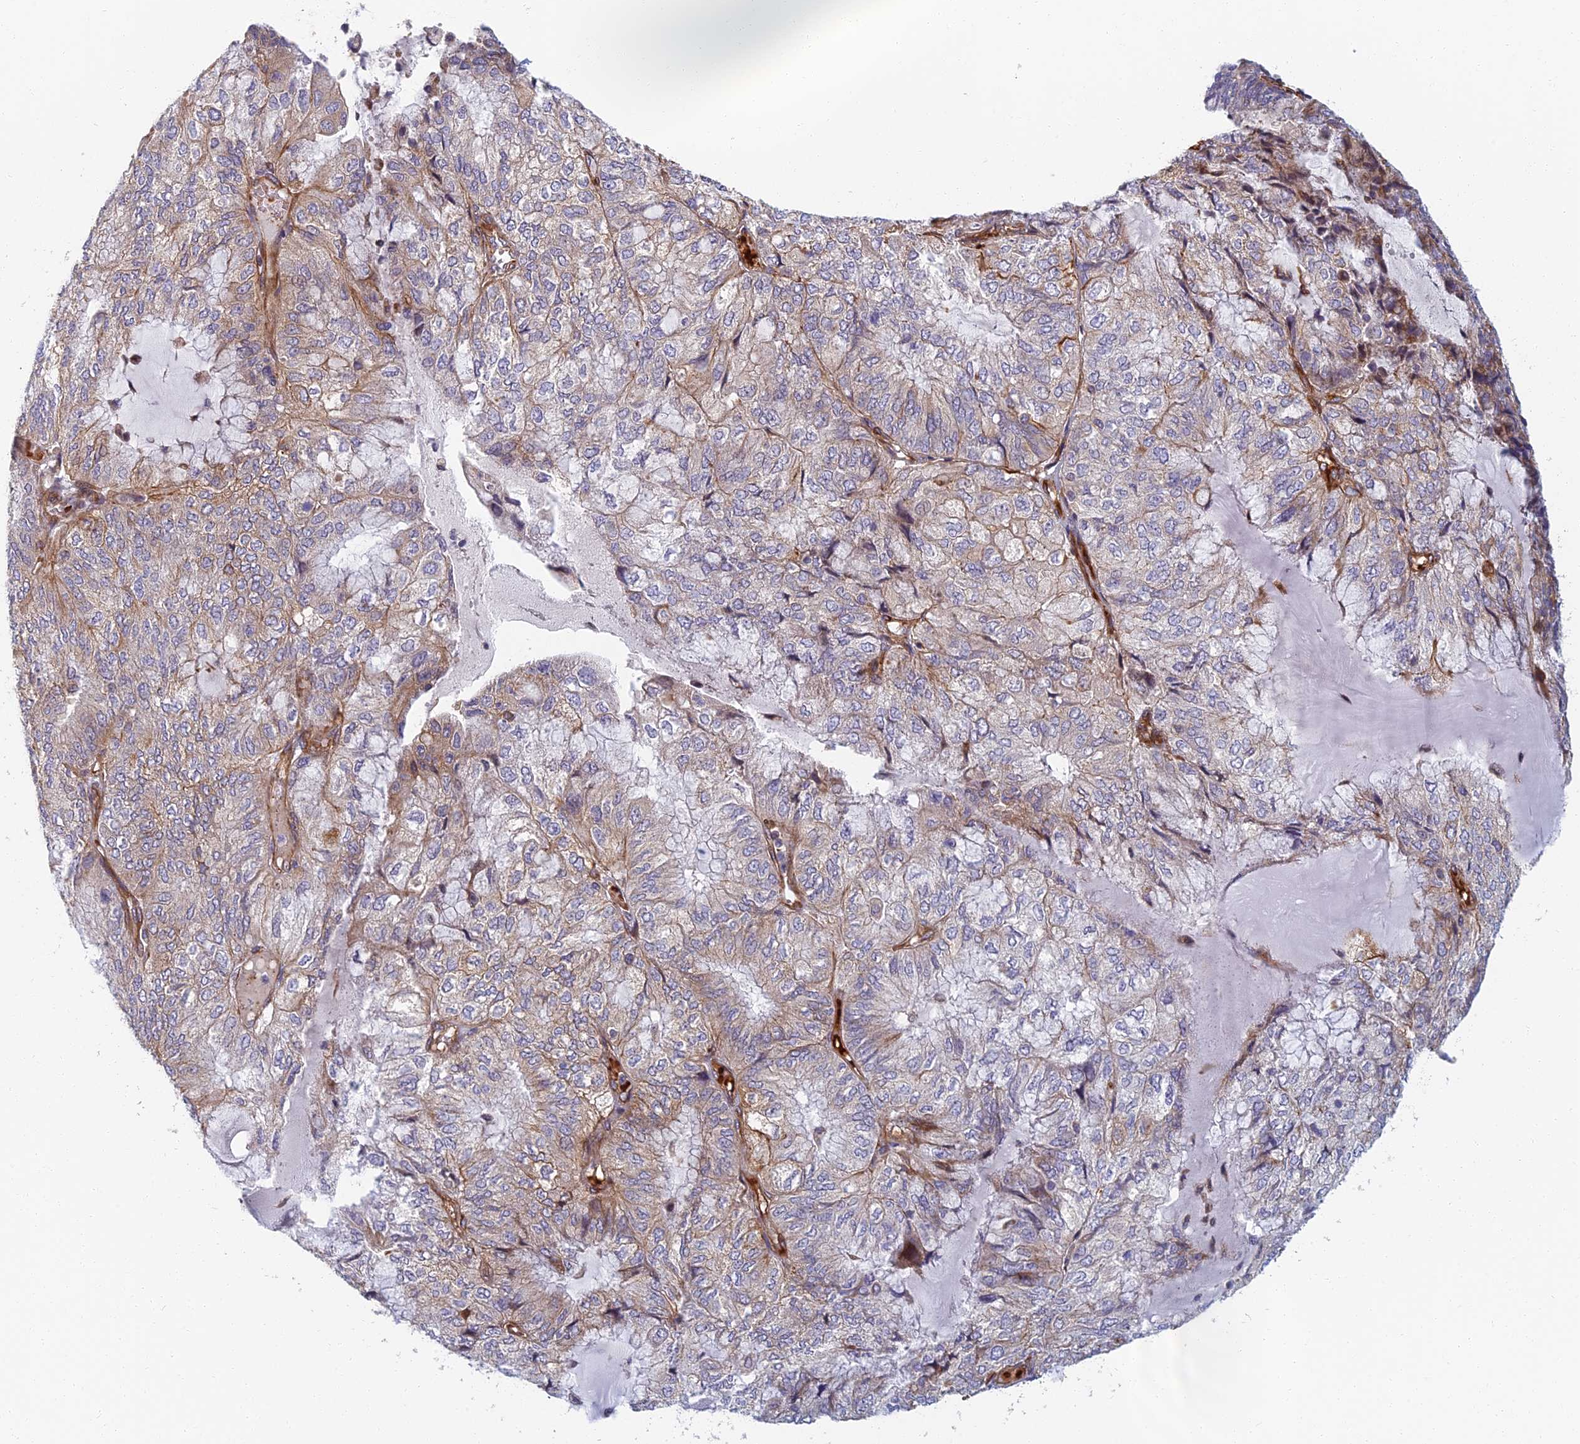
{"staining": {"intensity": "moderate", "quantity": "25%-75%", "location": "cytoplasmic/membranous"}, "tissue": "endometrial cancer", "cell_type": "Tumor cells", "image_type": "cancer", "snomed": [{"axis": "morphology", "description": "Adenocarcinoma, NOS"}, {"axis": "topography", "description": "Endometrium"}], "caption": "Protein staining of adenocarcinoma (endometrial) tissue reveals moderate cytoplasmic/membranous staining in approximately 25%-75% of tumor cells.", "gene": "ABCB10", "patient": {"sex": "female", "age": 81}}